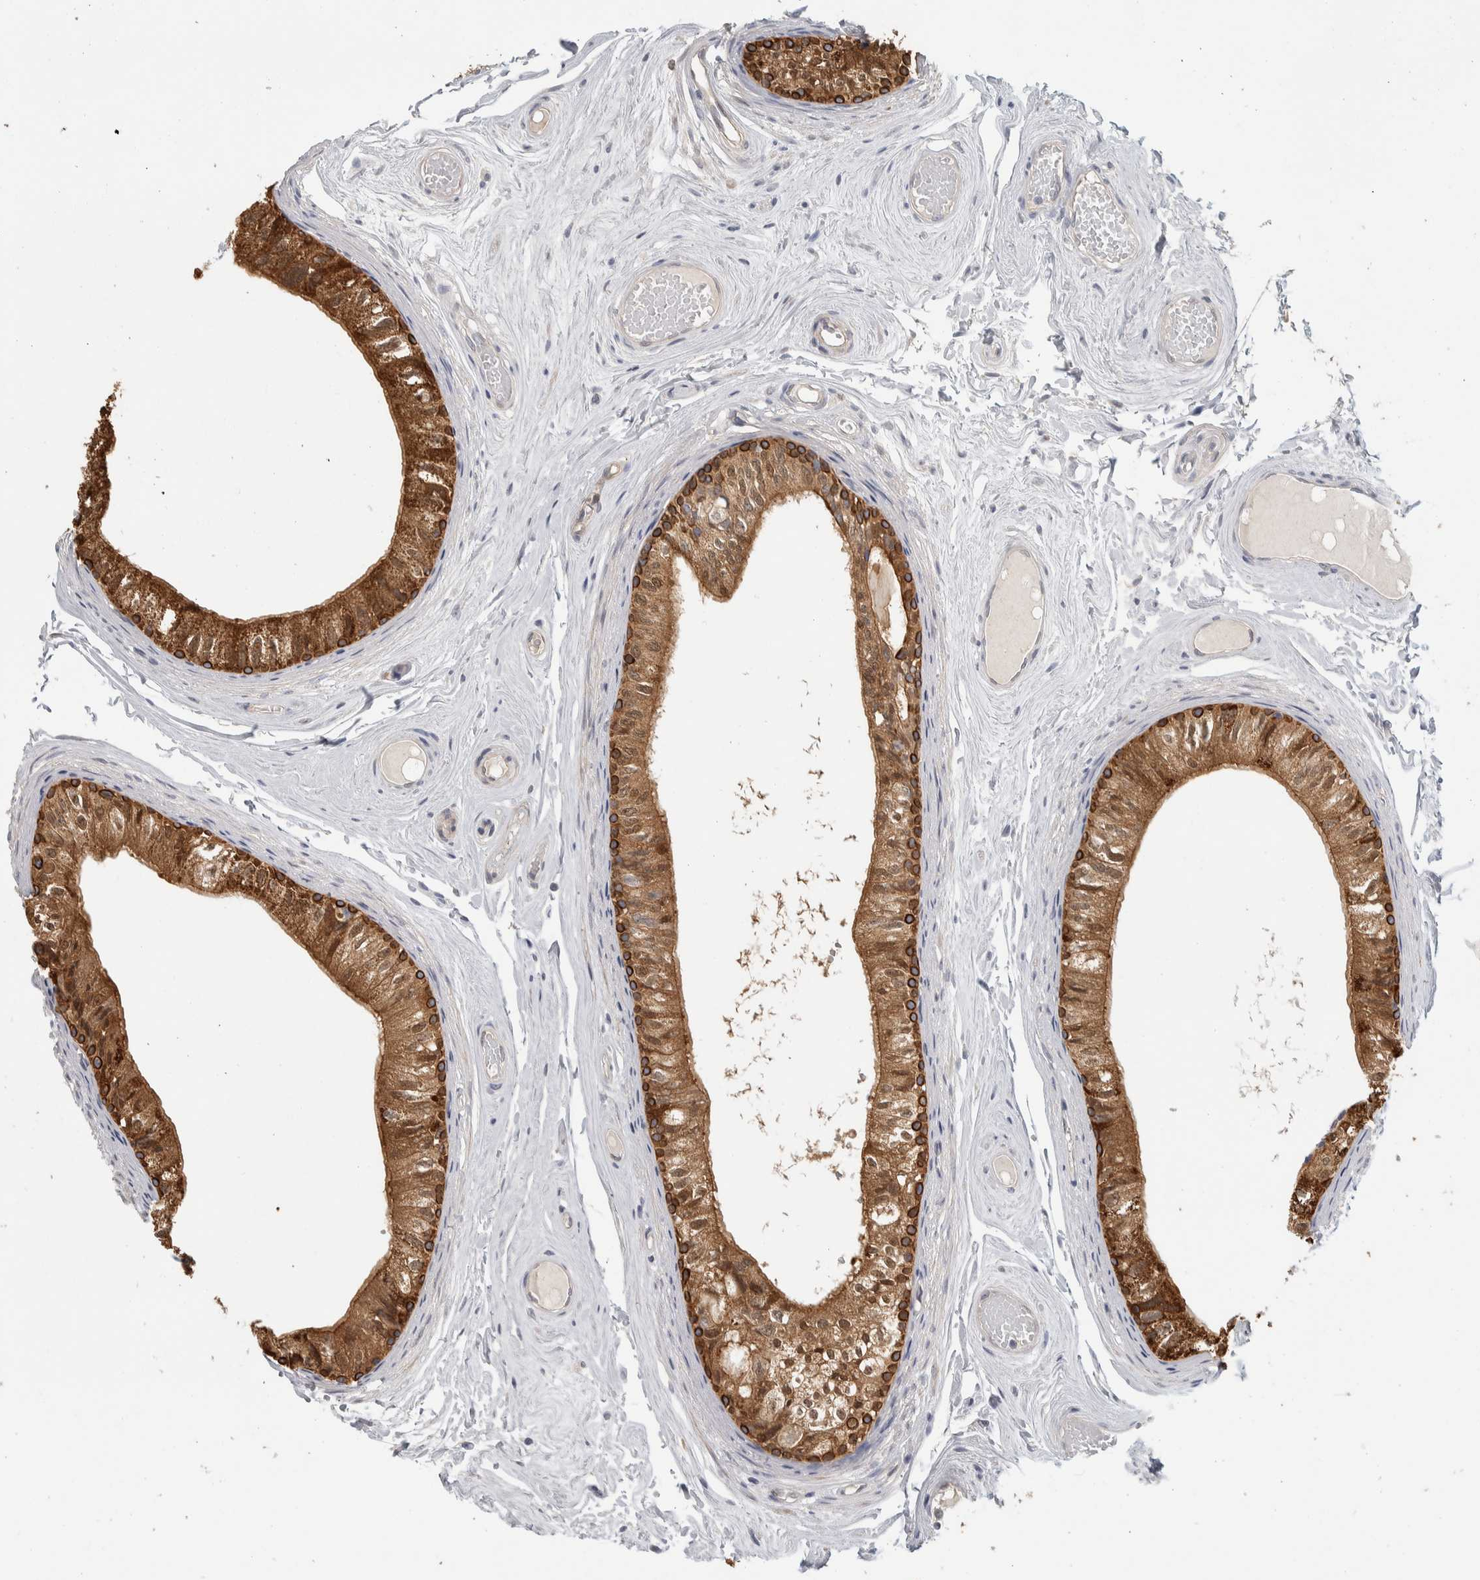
{"staining": {"intensity": "strong", "quantity": ">75%", "location": "cytoplasmic/membranous"}, "tissue": "epididymis", "cell_type": "Glandular cells", "image_type": "normal", "snomed": [{"axis": "morphology", "description": "Normal tissue, NOS"}, {"axis": "topography", "description": "Epididymis"}], "caption": "An IHC image of unremarkable tissue is shown. Protein staining in brown shows strong cytoplasmic/membranous positivity in epididymis within glandular cells. Using DAB (brown) and hematoxylin (blue) stains, captured at high magnification using brightfield microscopy.", "gene": "DCXR", "patient": {"sex": "male", "age": 79}}